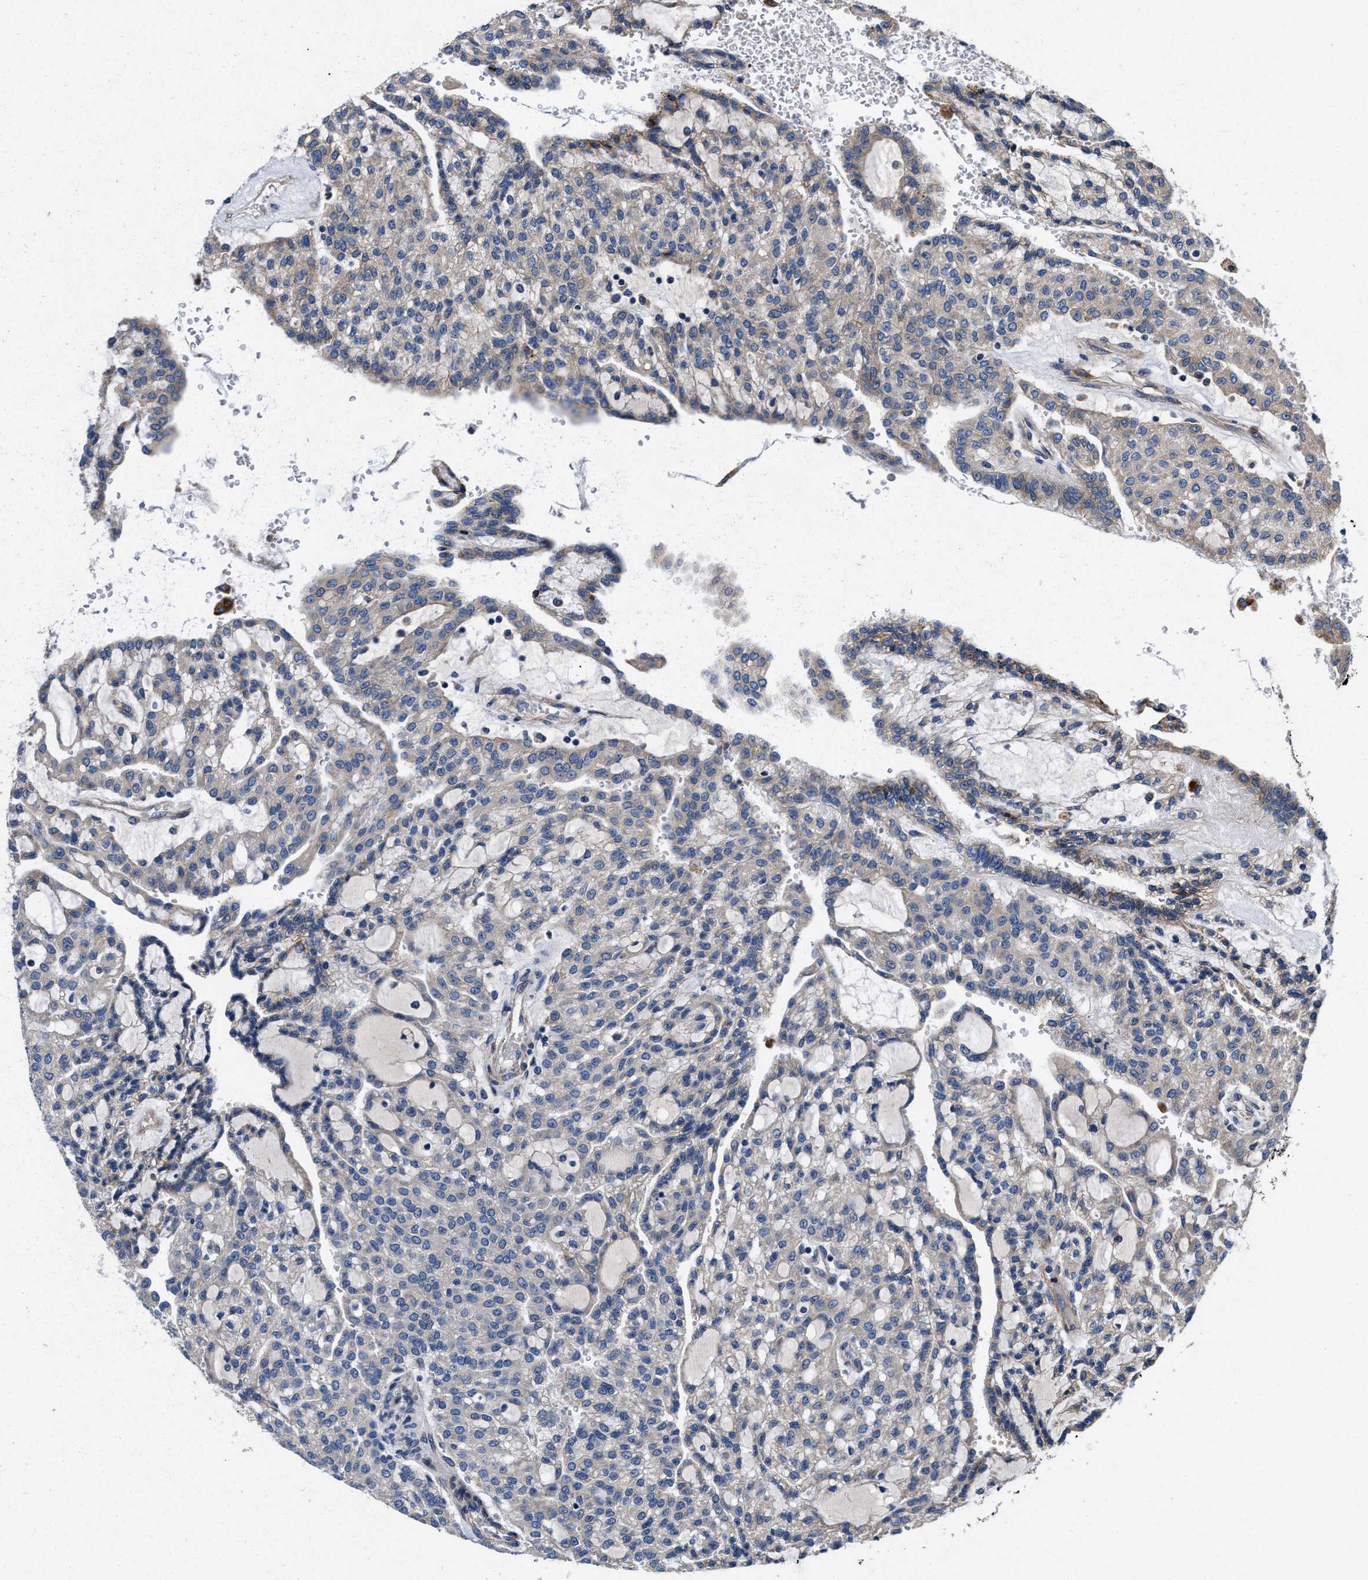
{"staining": {"intensity": "negative", "quantity": "none", "location": "none"}, "tissue": "renal cancer", "cell_type": "Tumor cells", "image_type": "cancer", "snomed": [{"axis": "morphology", "description": "Adenocarcinoma, NOS"}, {"axis": "topography", "description": "Kidney"}], "caption": "Renal cancer (adenocarcinoma) stained for a protein using IHC reveals no expression tumor cells.", "gene": "SLC12A2", "patient": {"sex": "male", "age": 63}}